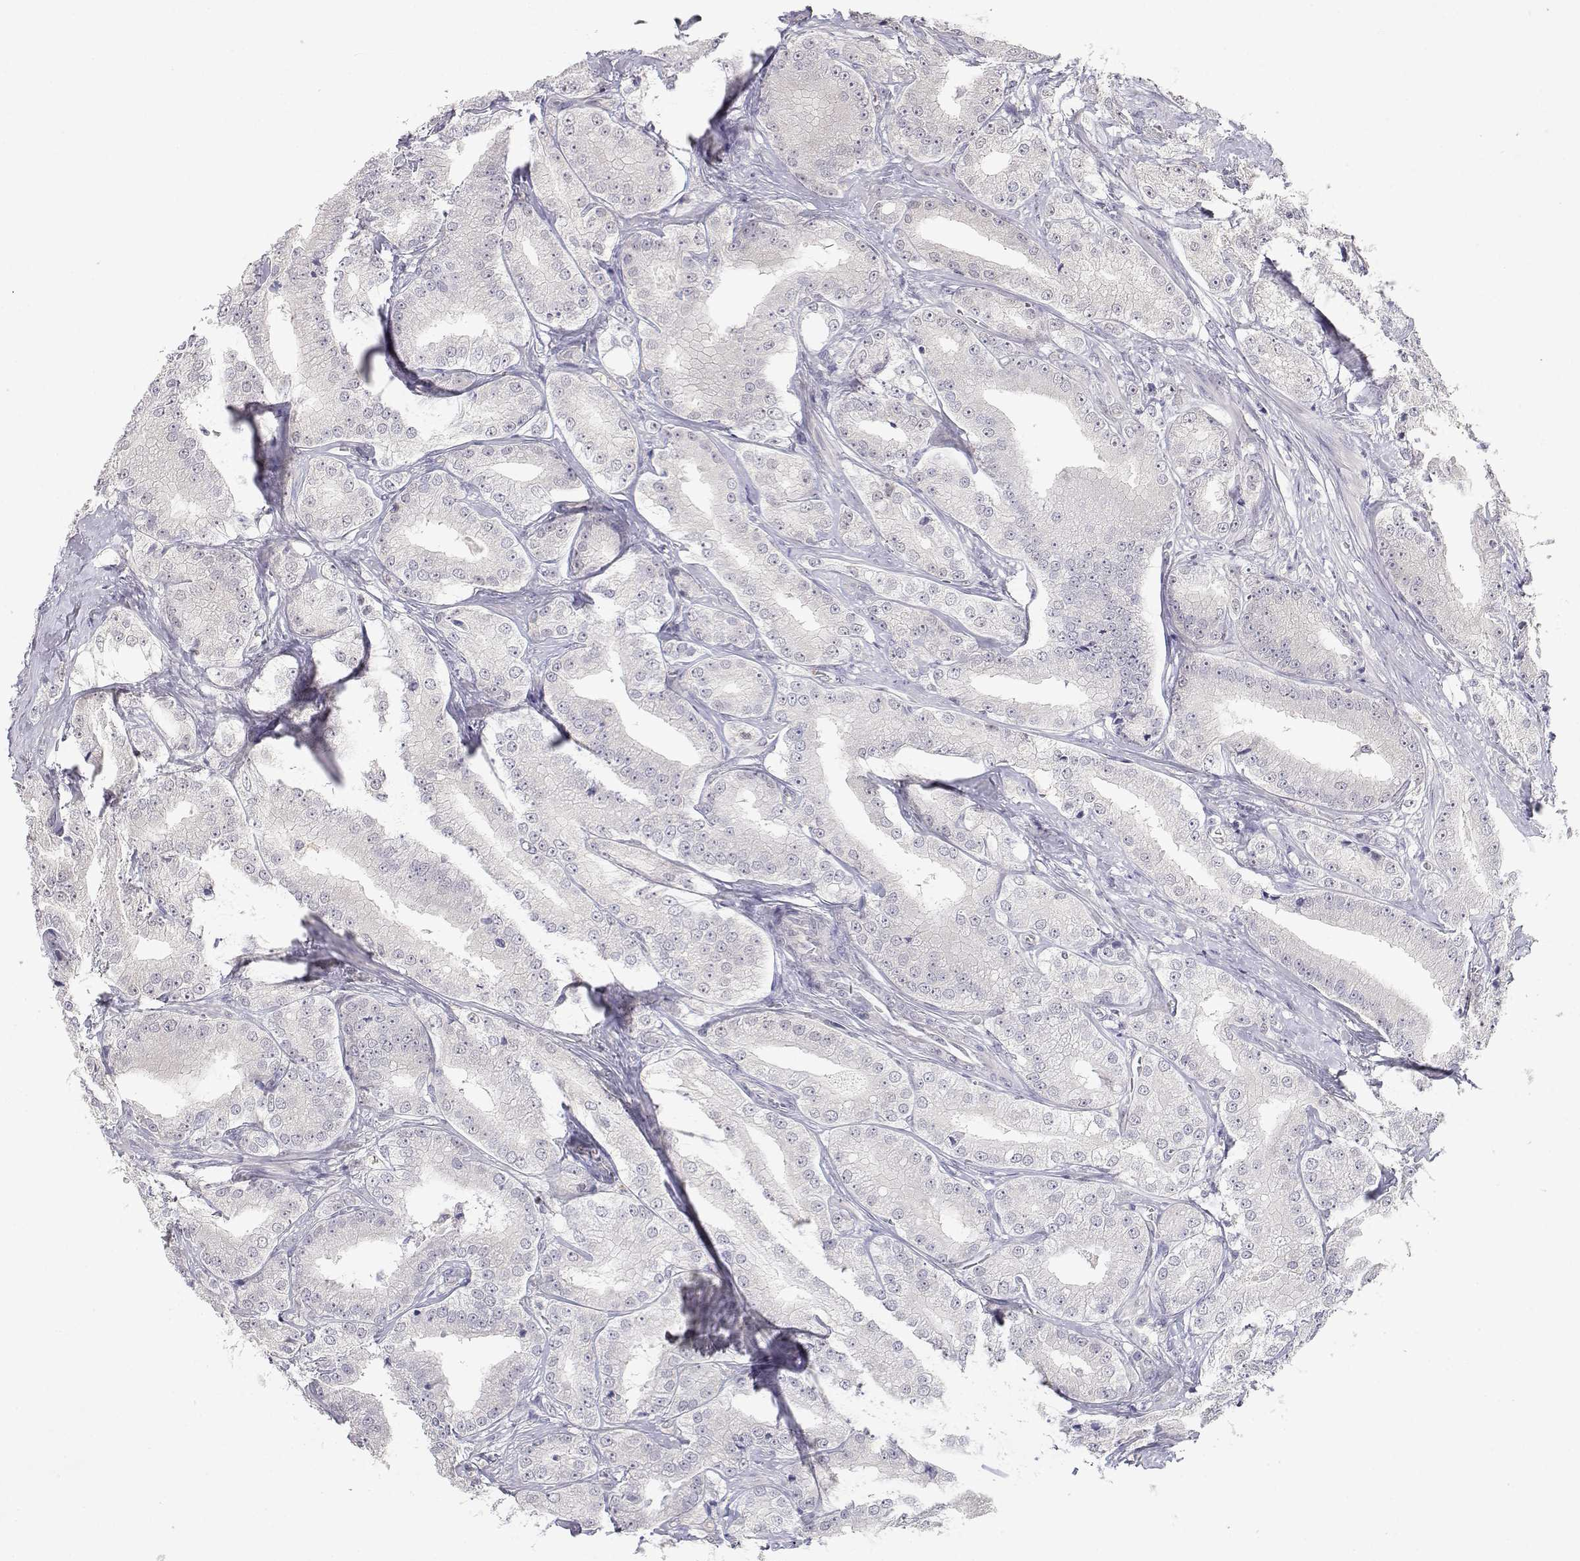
{"staining": {"intensity": "negative", "quantity": "none", "location": "none"}, "tissue": "prostate cancer", "cell_type": "Tumor cells", "image_type": "cancer", "snomed": [{"axis": "morphology", "description": "Adenocarcinoma, High grade"}, {"axis": "topography", "description": "Prostate"}], "caption": "Tumor cells are negative for brown protein staining in prostate adenocarcinoma (high-grade).", "gene": "ADA", "patient": {"sex": "male", "age": 64}}